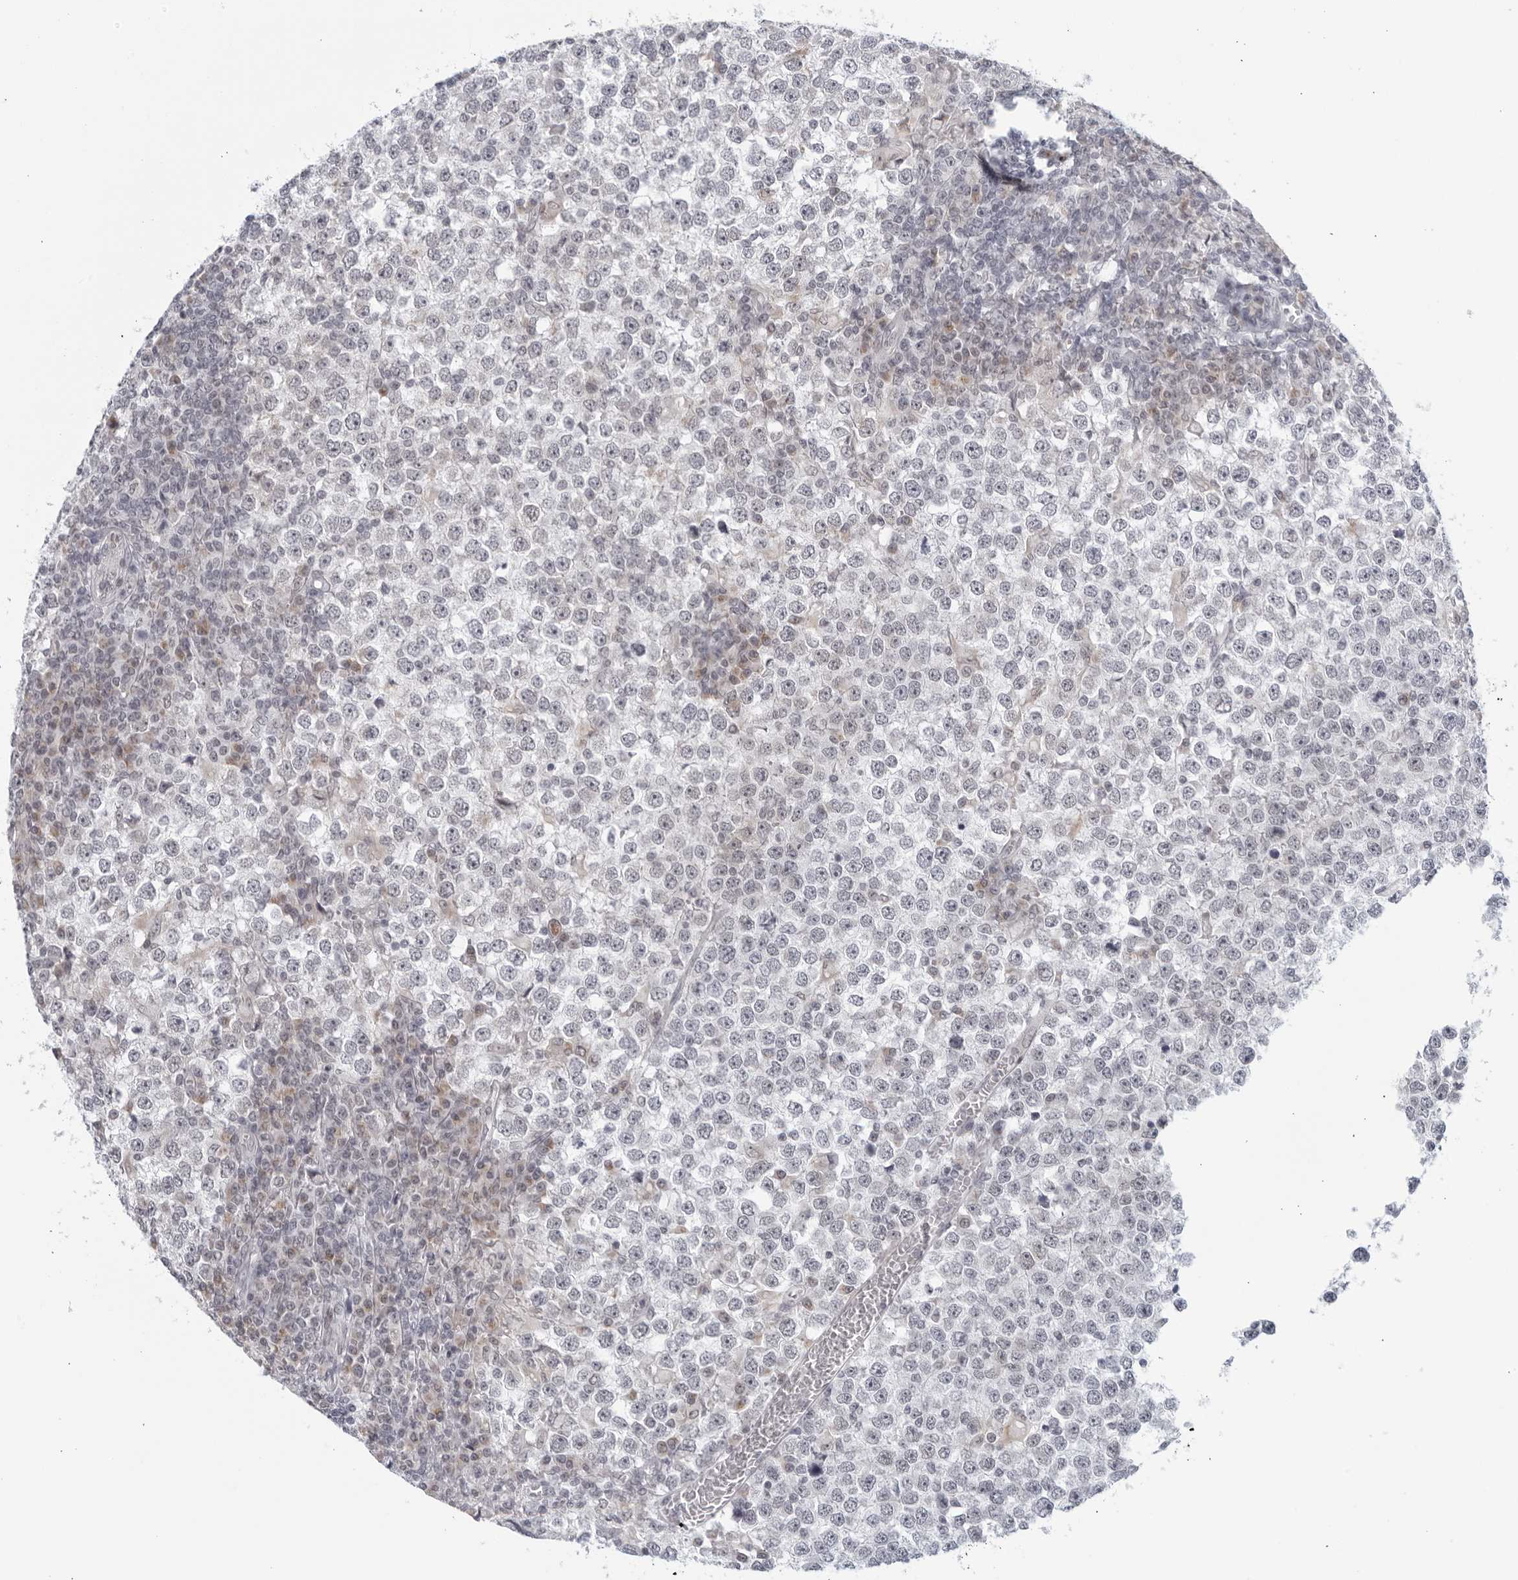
{"staining": {"intensity": "negative", "quantity": "none", "location": "none"}, "tissue": "testis cancer", "cell_type": "Tumor cells", "image_type": "cancer", "snomed": [{"axis": "morphology", "description": "Seminoma, NOS"}, {"axis": "topography", "description": "Testis"}], "caption": "Immunohistochemistry (IHC) histopathology image of human testis cancer (seminoma) stained for a protein (brown), which reveals no staining in tumor cells.", "gene": "WDTC1", "patient": {"sex": "male", "age": 65}}